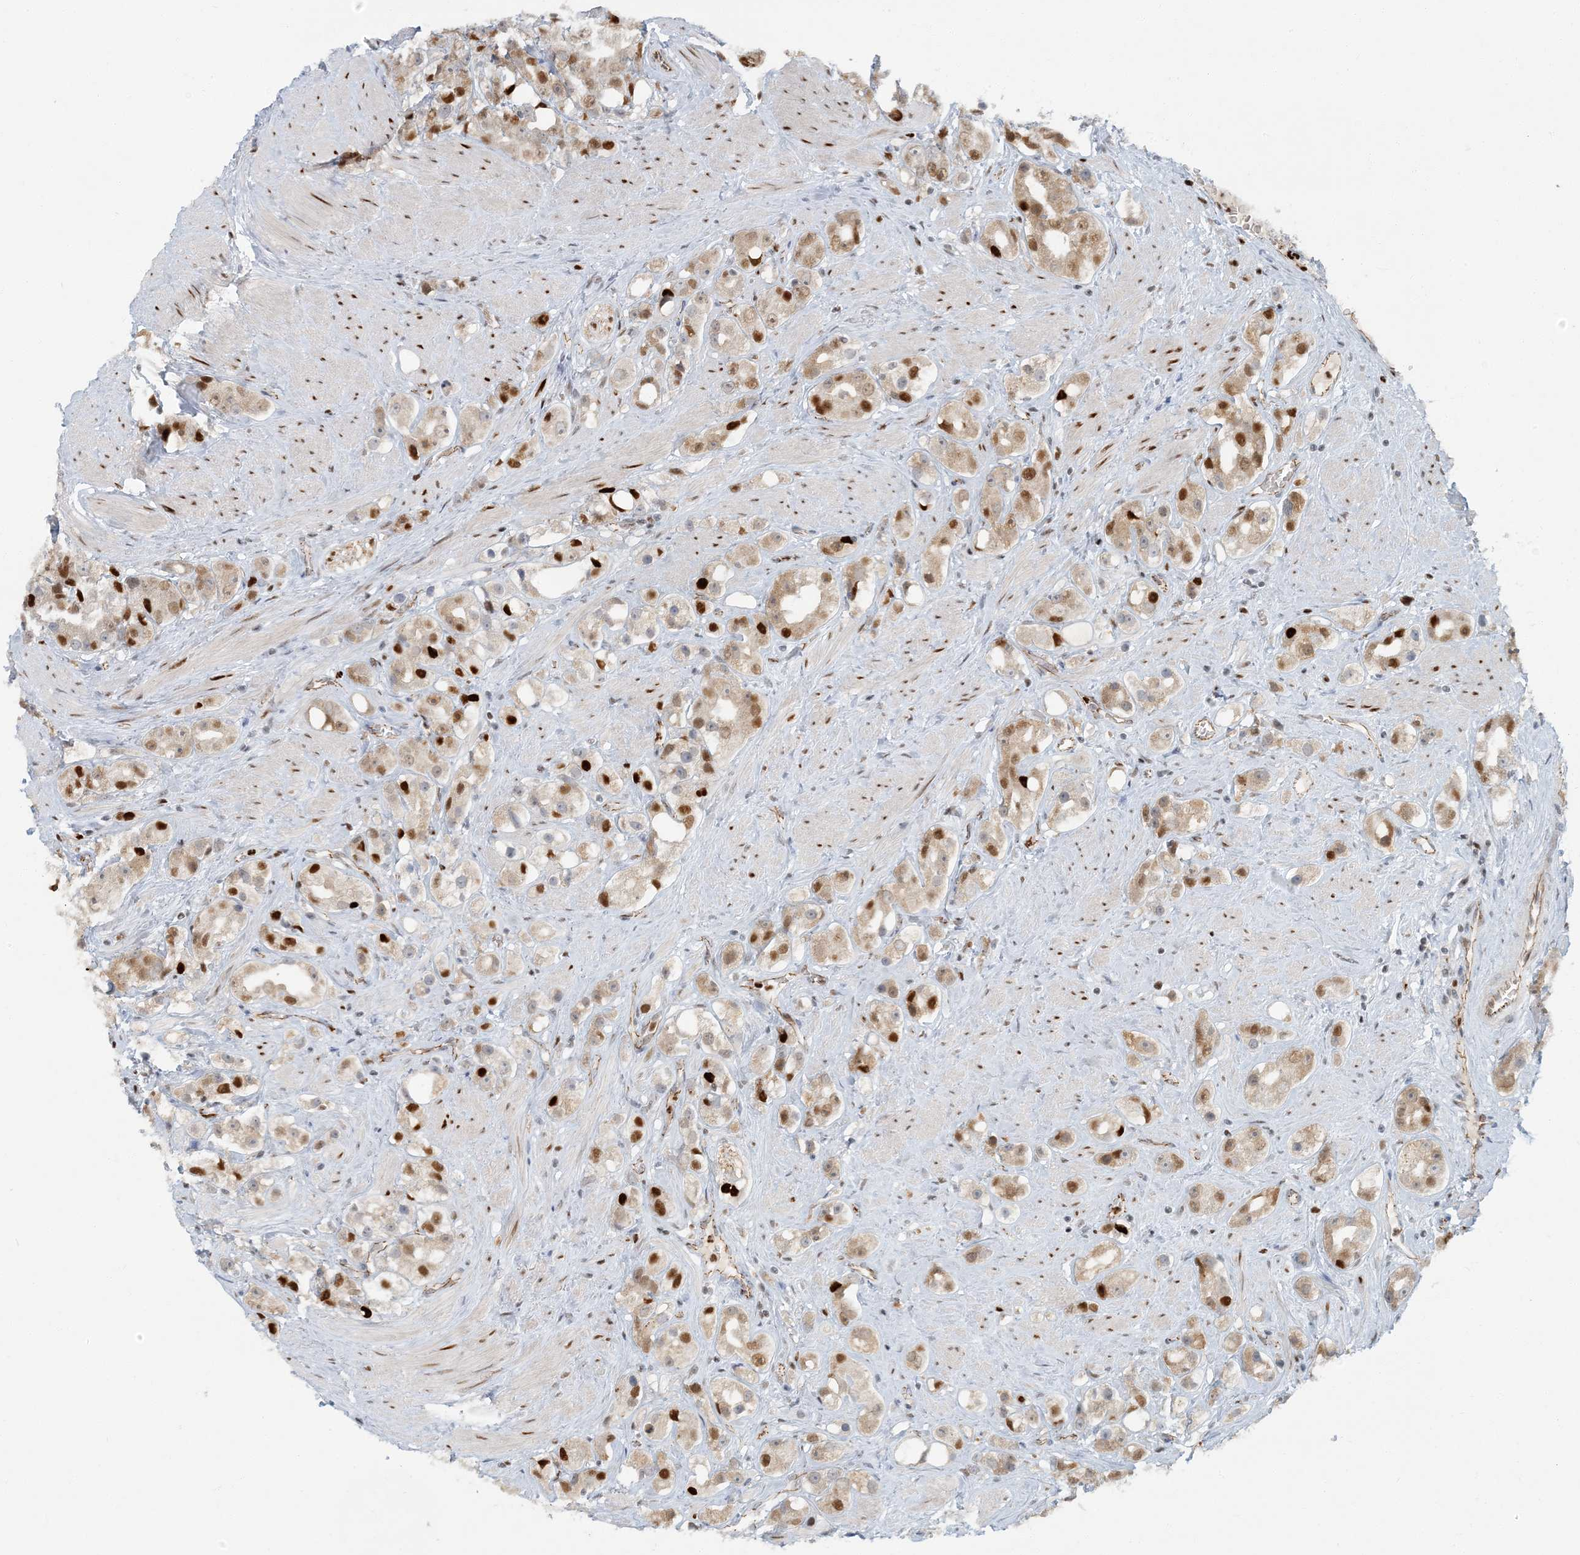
{"staining": {"intensity": "strong", "quantity": "25%-75%", "location": "nuclear"}, "tissue": "prostate cancer", "cell_type": "Tumor cells", "image_type": "cancer", "snomed": [{"axis": "morphology", "description": "Adenocarcinoma, NOS"}, {"axis": "topography", "description": "Prostate"}], "caption": "Adenocarcinoma (prostate) stained with DAB (3,3'-diaminobenzidine) immunohistochemistry demonstrates high levels of strong nuclear staining in approximately 25%-75% of tumor cells. The staining was performed using DAB (3,3'-diaminobenzidine), with brown indicating positive protein expression. Nuclei are stained blue with hematoxylin.", "gene": "AK9", "patient": {"sex": "male", "age": 79}}